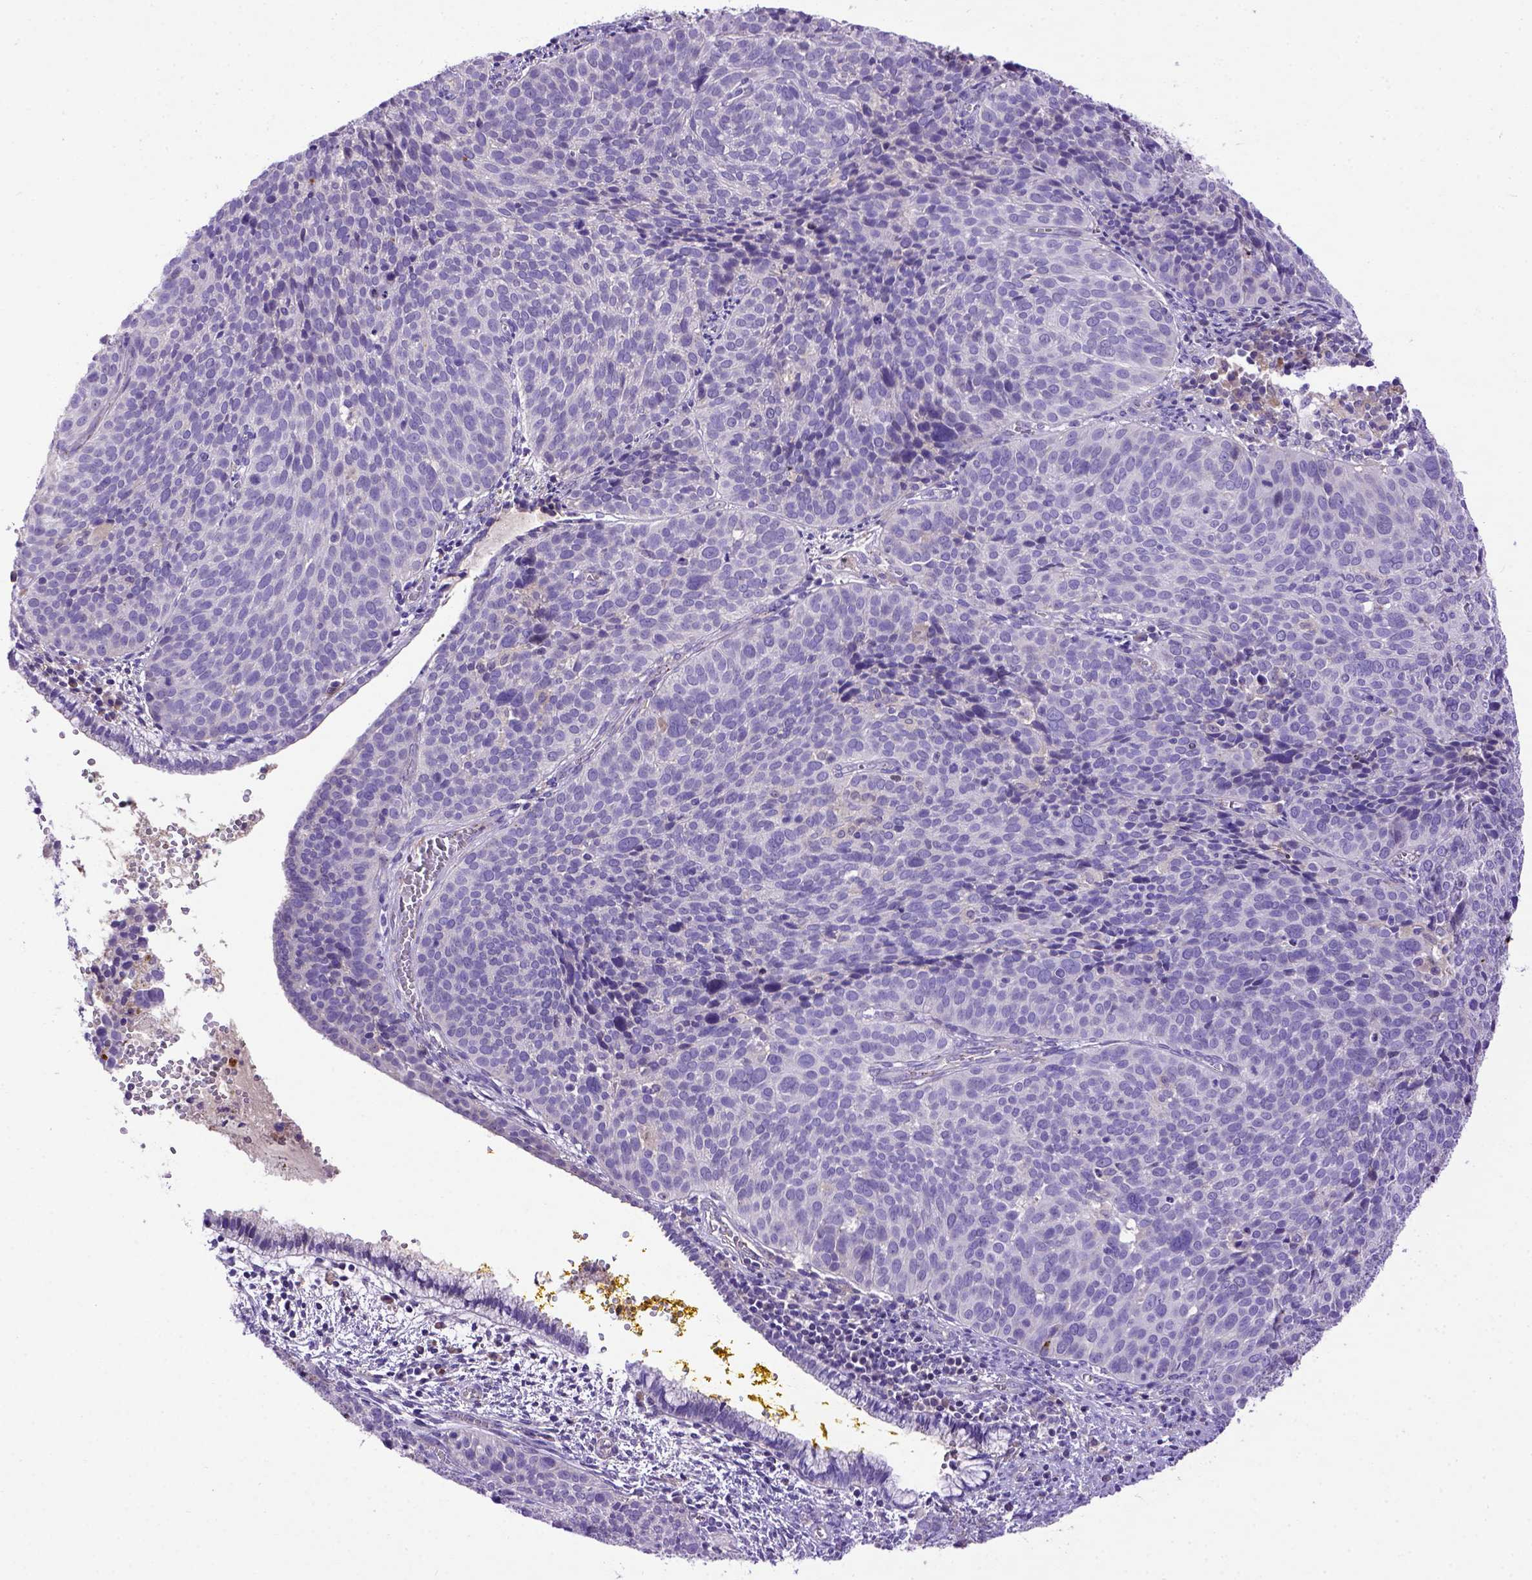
{"staining": {"intensity": "negative", "quantity": "none", "location": "none"}, "tissue": "cervical cancer", "cell_type": "Tumor cells", "image_type": "cancer", "snomed": [{"axis": "morphology", "description": "Squamous cell carcinoma, NOS"}, {"axis": "topography", "description": "Cervix"}], "caption": "Squamous cell carcinoma (cervical) stained for a protein using IHC shows no expression tumor cells.", "gene": "ADAM12", "patient": {"sex": "female", "age": 39}}